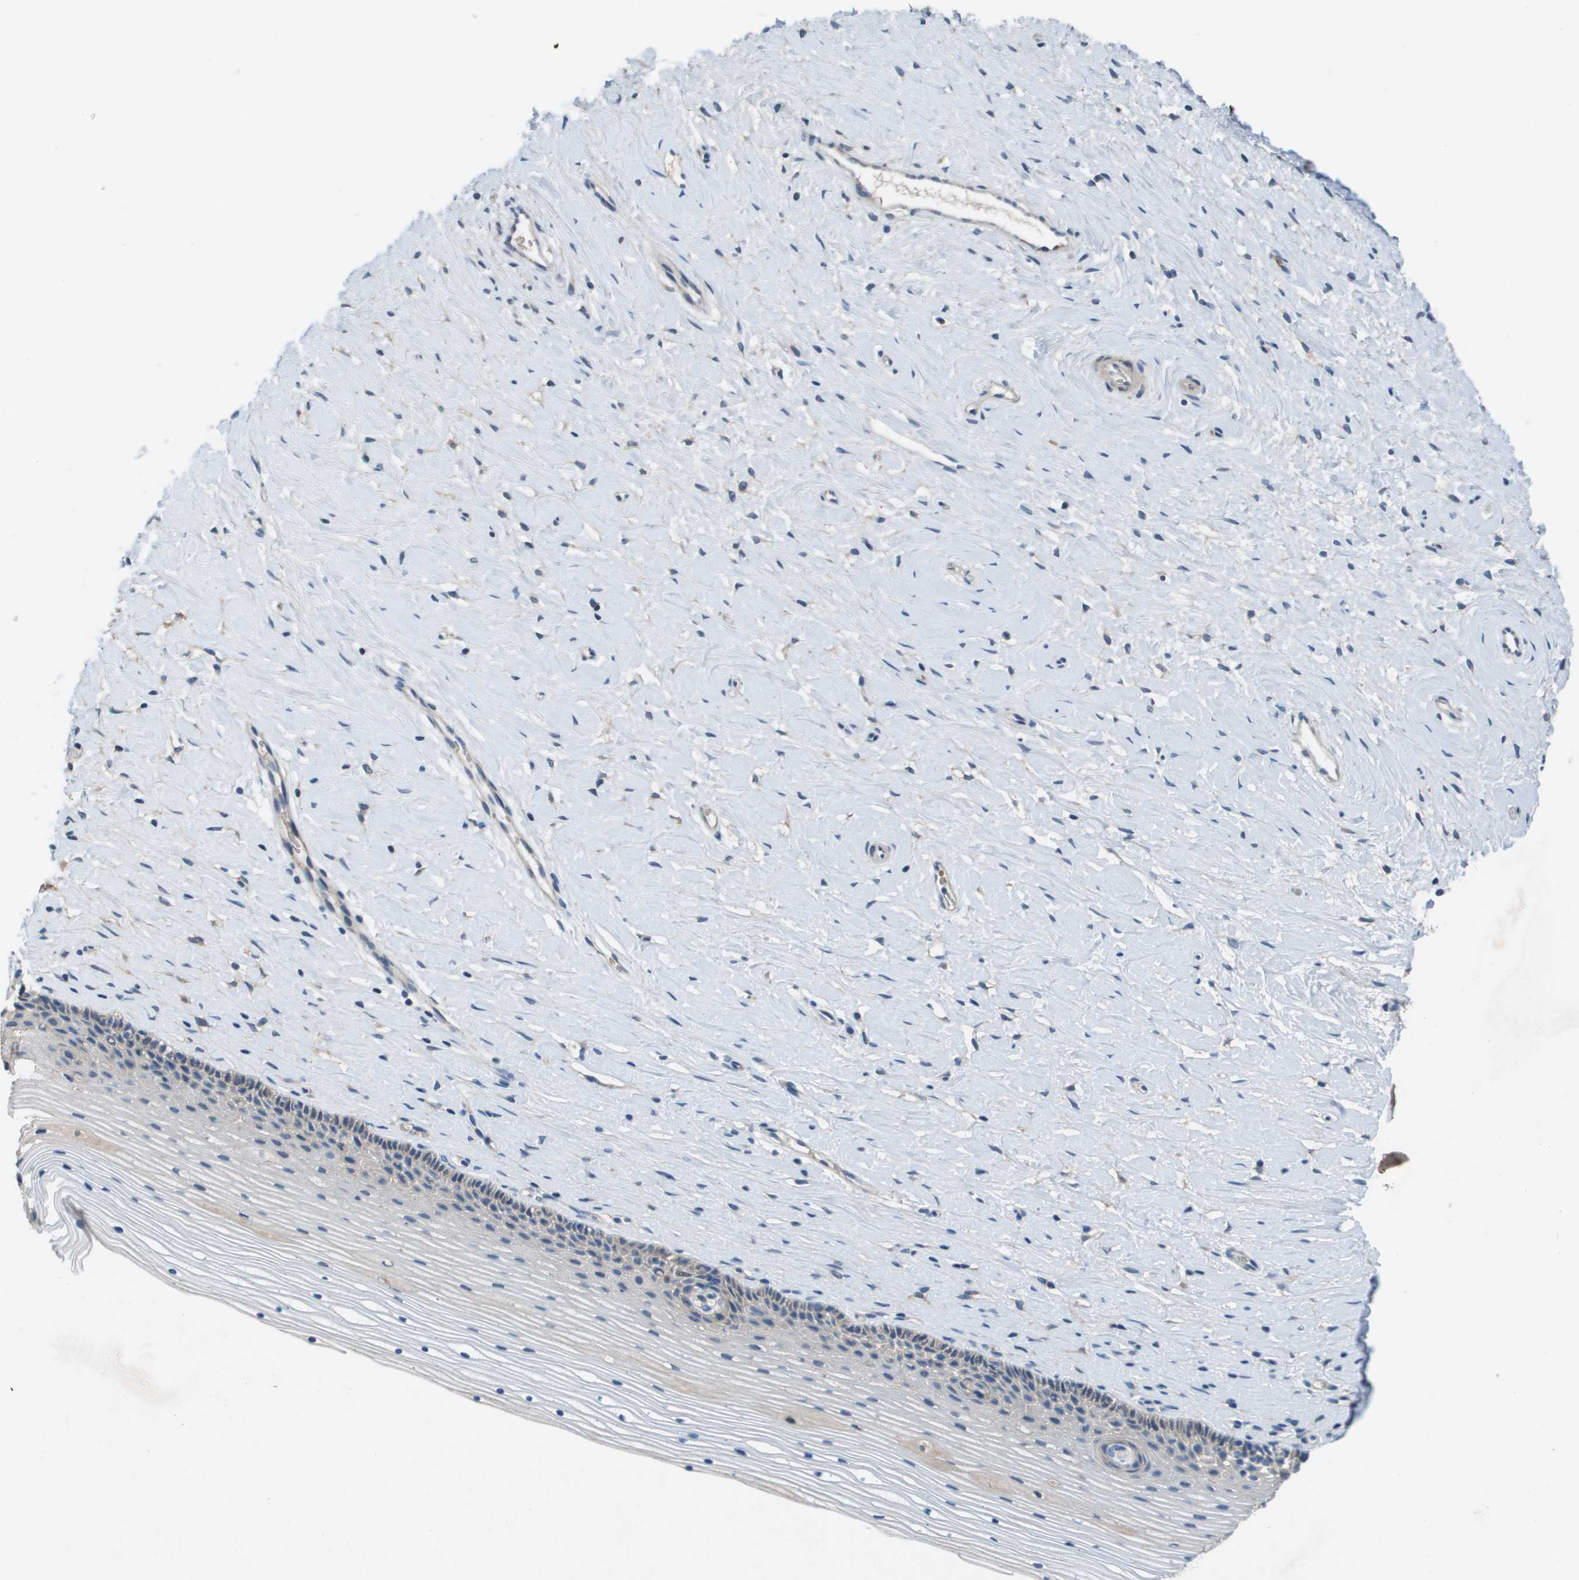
{"staining": {"intensity": "negative", "quantity": "none", "location": "none"}, "tissue": "cervix", "cell_type": "Squamous epithelial cells", "image_type": "normal", "snomed": [{"axis": "morphology", "description": "Normal tissue, NOS"}, {"axis": "topography", "description": "Cervix"}], "caption": "A high-resolution image shows immunohistochemistry (IHC) staining of benign cervix, which reveals no significant positivity in squamous epithelial cells.", "gene": "NCS1", "patient": {"sex": "female", "age": 39}}